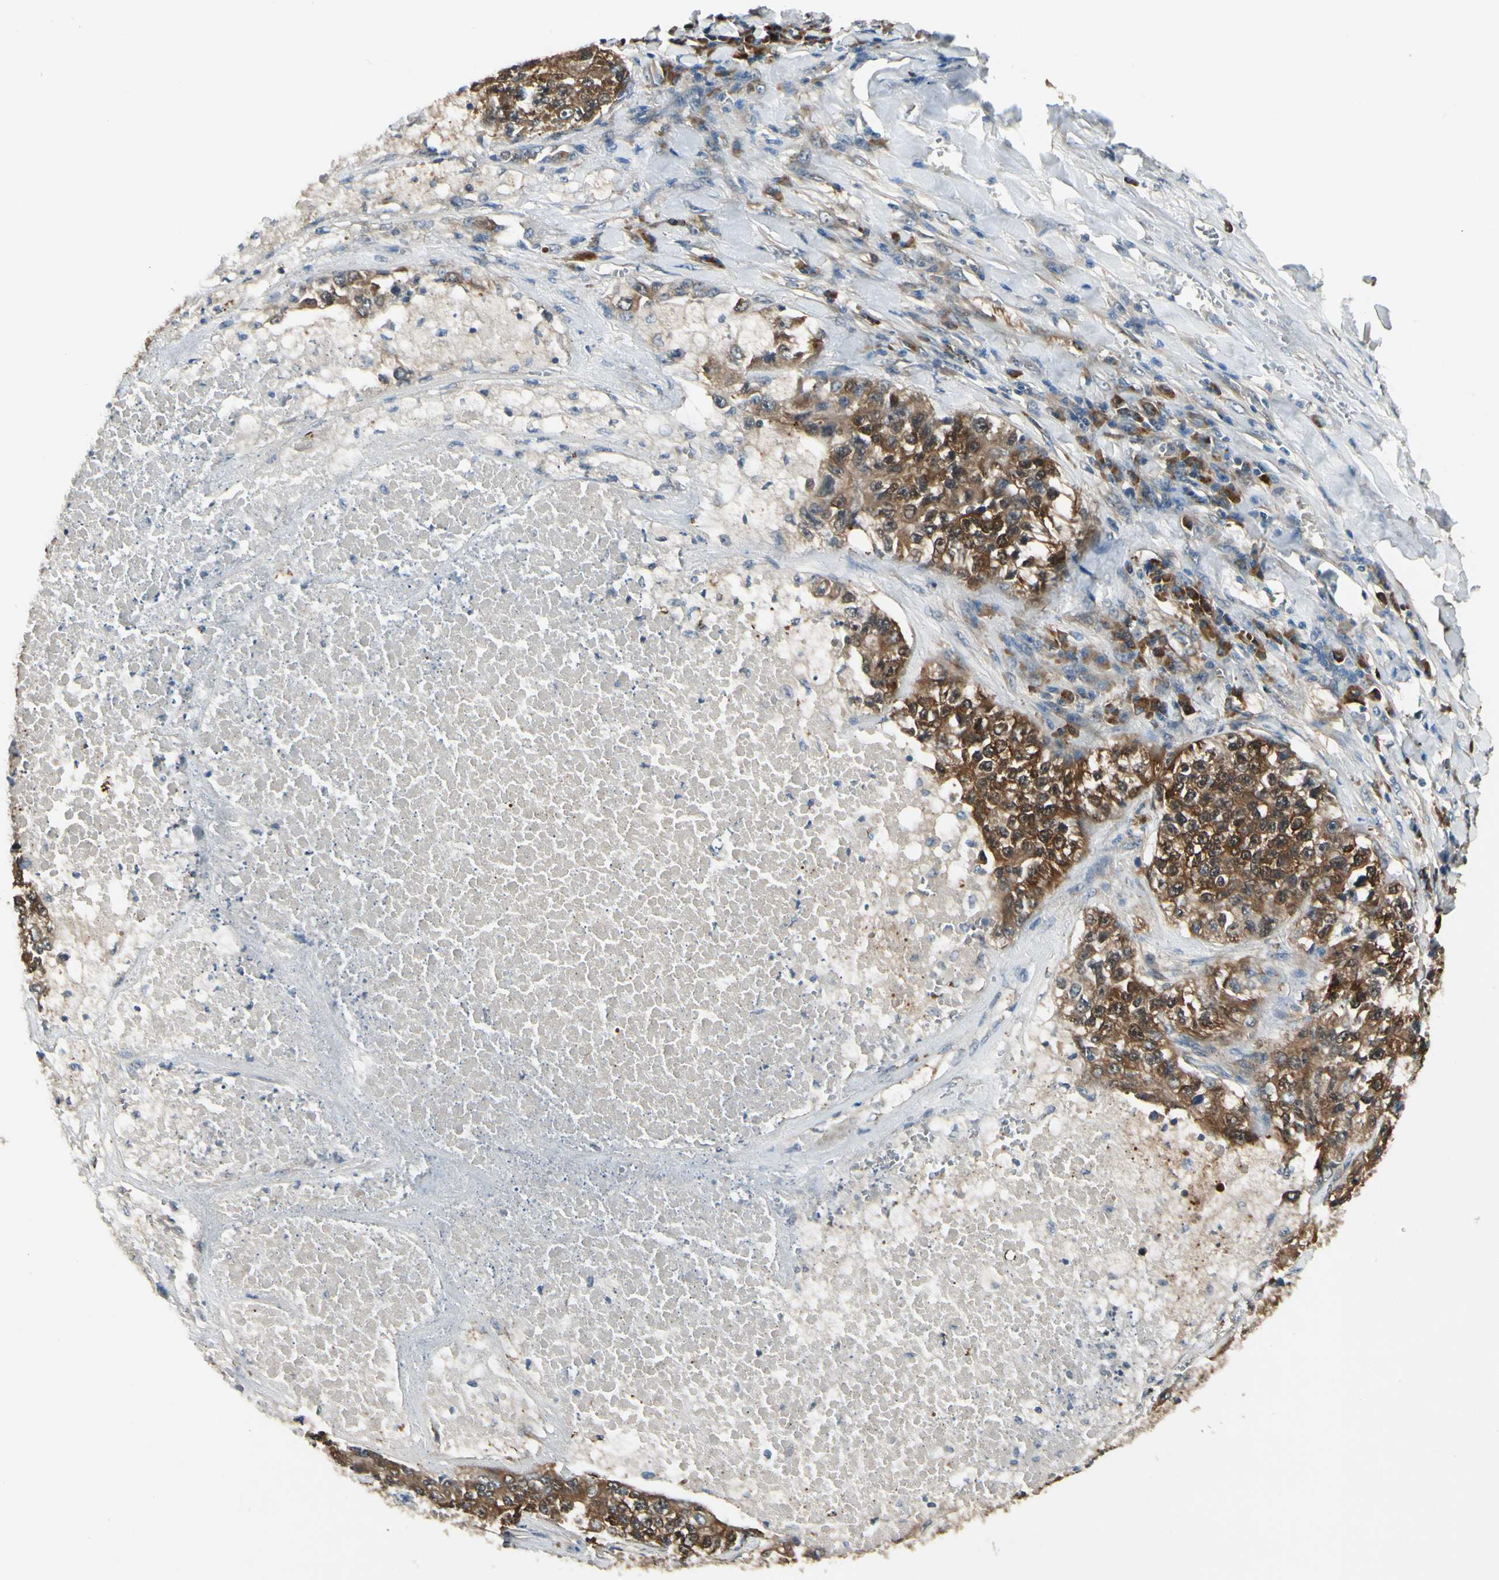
{"staining": {"intensity": "strong", "quantity": ">75%", "location": "cytoplasmic/membranous"}, "tissue": "lung cancer", "cell_type": "Tumor cells", "image_type": "cancer", "snomed": [{"axis": "morphology", "description": "Adenocarcinoma, NOS"}, {"axis": "topography", "description": "Lung"}], "caption": "Protein staining of adenocarcinoma (lung) tissue demonstrates strong cytoplasmic/membranous staining in approximately >75% of tumor cells. The protein of interest is stained brown, and the nuclei are stained in blue (DAB (3,3'-diaminobenzidine) IHC with brightfield microscopy, high magnification).", "gene": "NME1-NME2", "patient": {"sex": "male", "age": 49}}